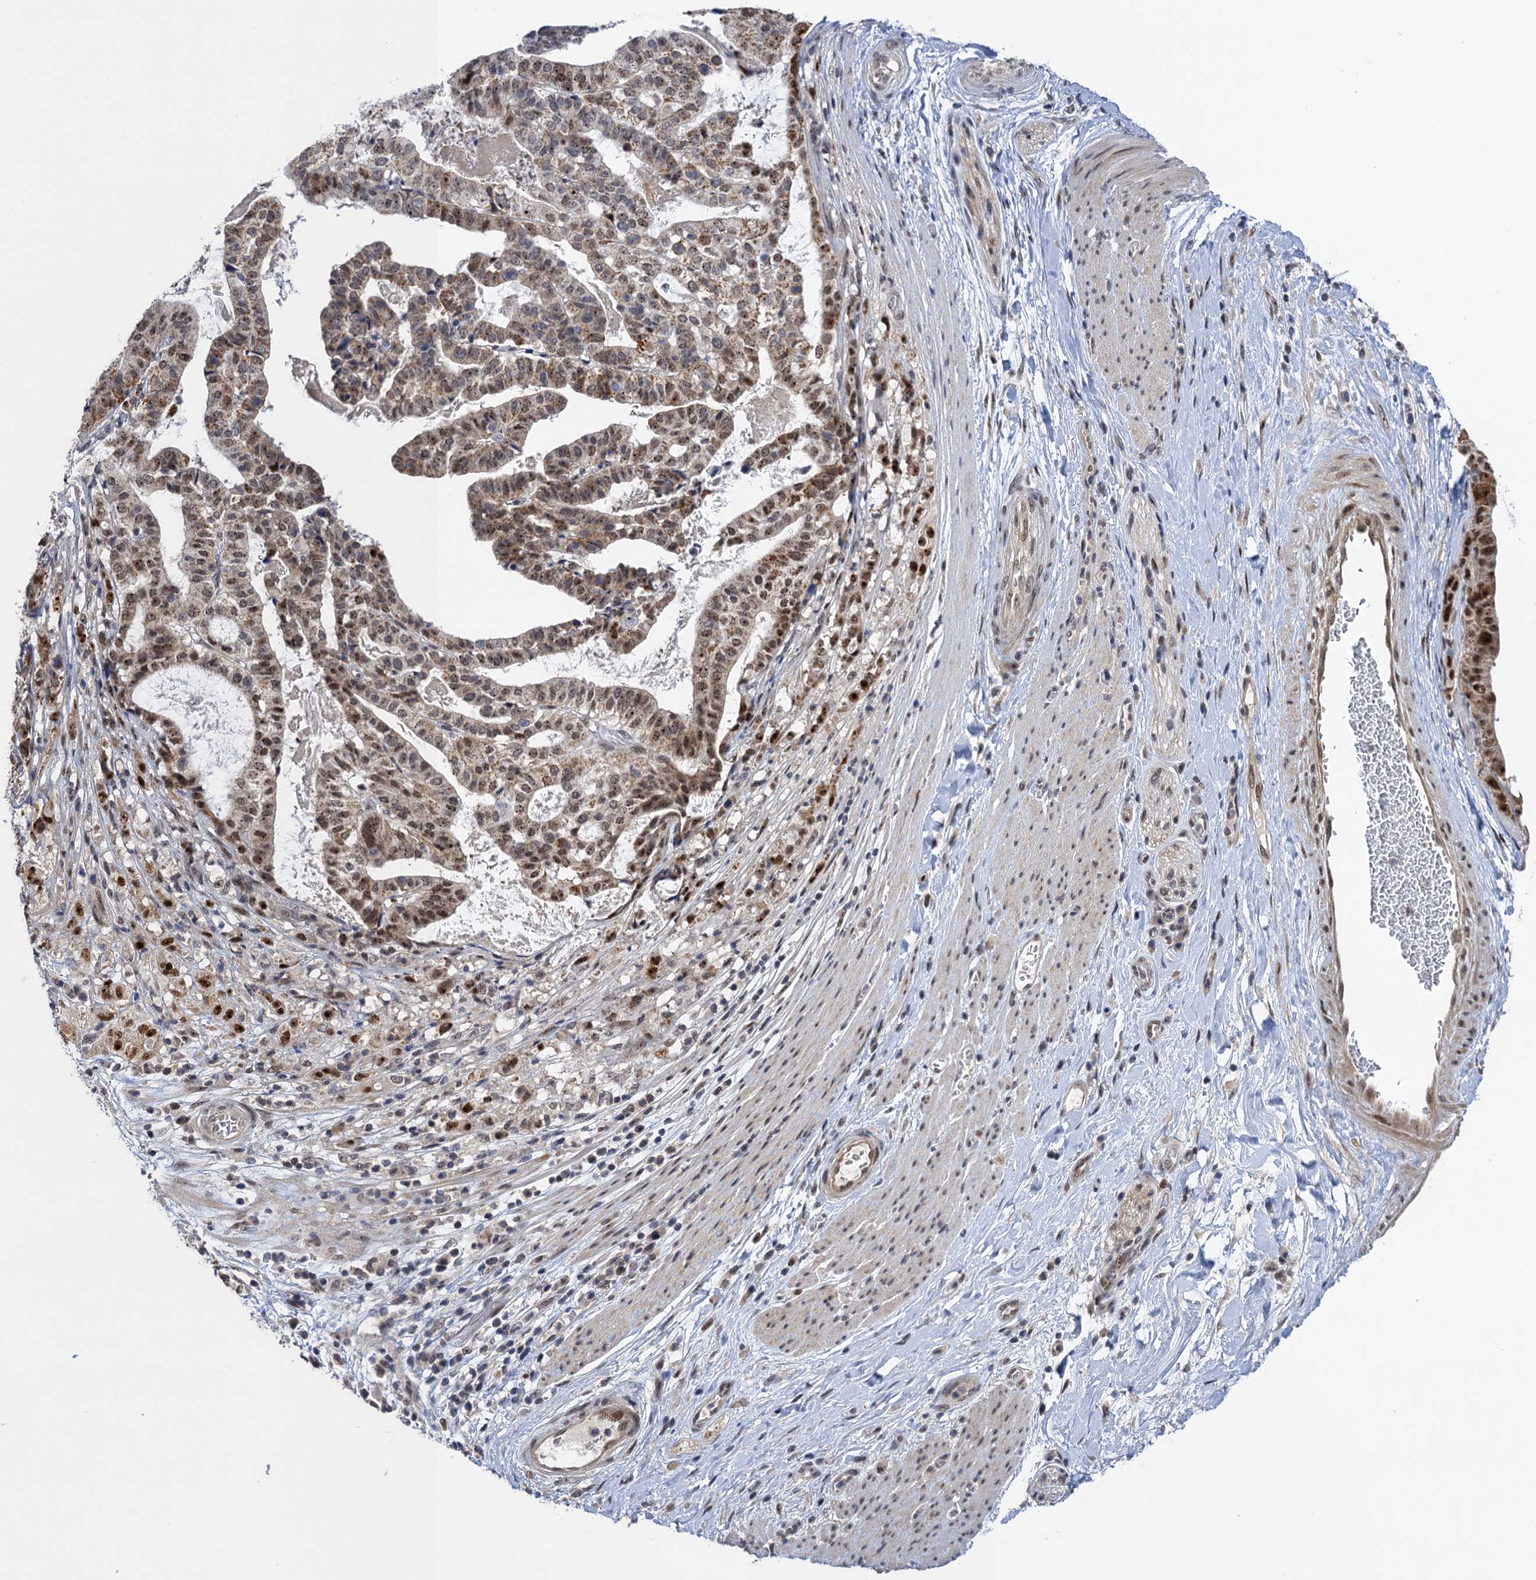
{"staining": {"intensity": "moderate", "quantity": "25%-75%", "location": "nuclear"}, "tissue": "stomach cancer", "cell_type": "Tumor cells", "image_type": "cancer", "snomed": [{"axis": "morphology", "description": "Adenocarcinoma, NOS"}, {"axis": "topography", "description": "Stomach"}], "caption": "A photomicrograph of stomach adenocarcinoma stained for a protein reveals moderate nuclear brown staining in tumor cells.", "gene": "ZAR1L", "patient": {"sex": "male", "age": 48}}